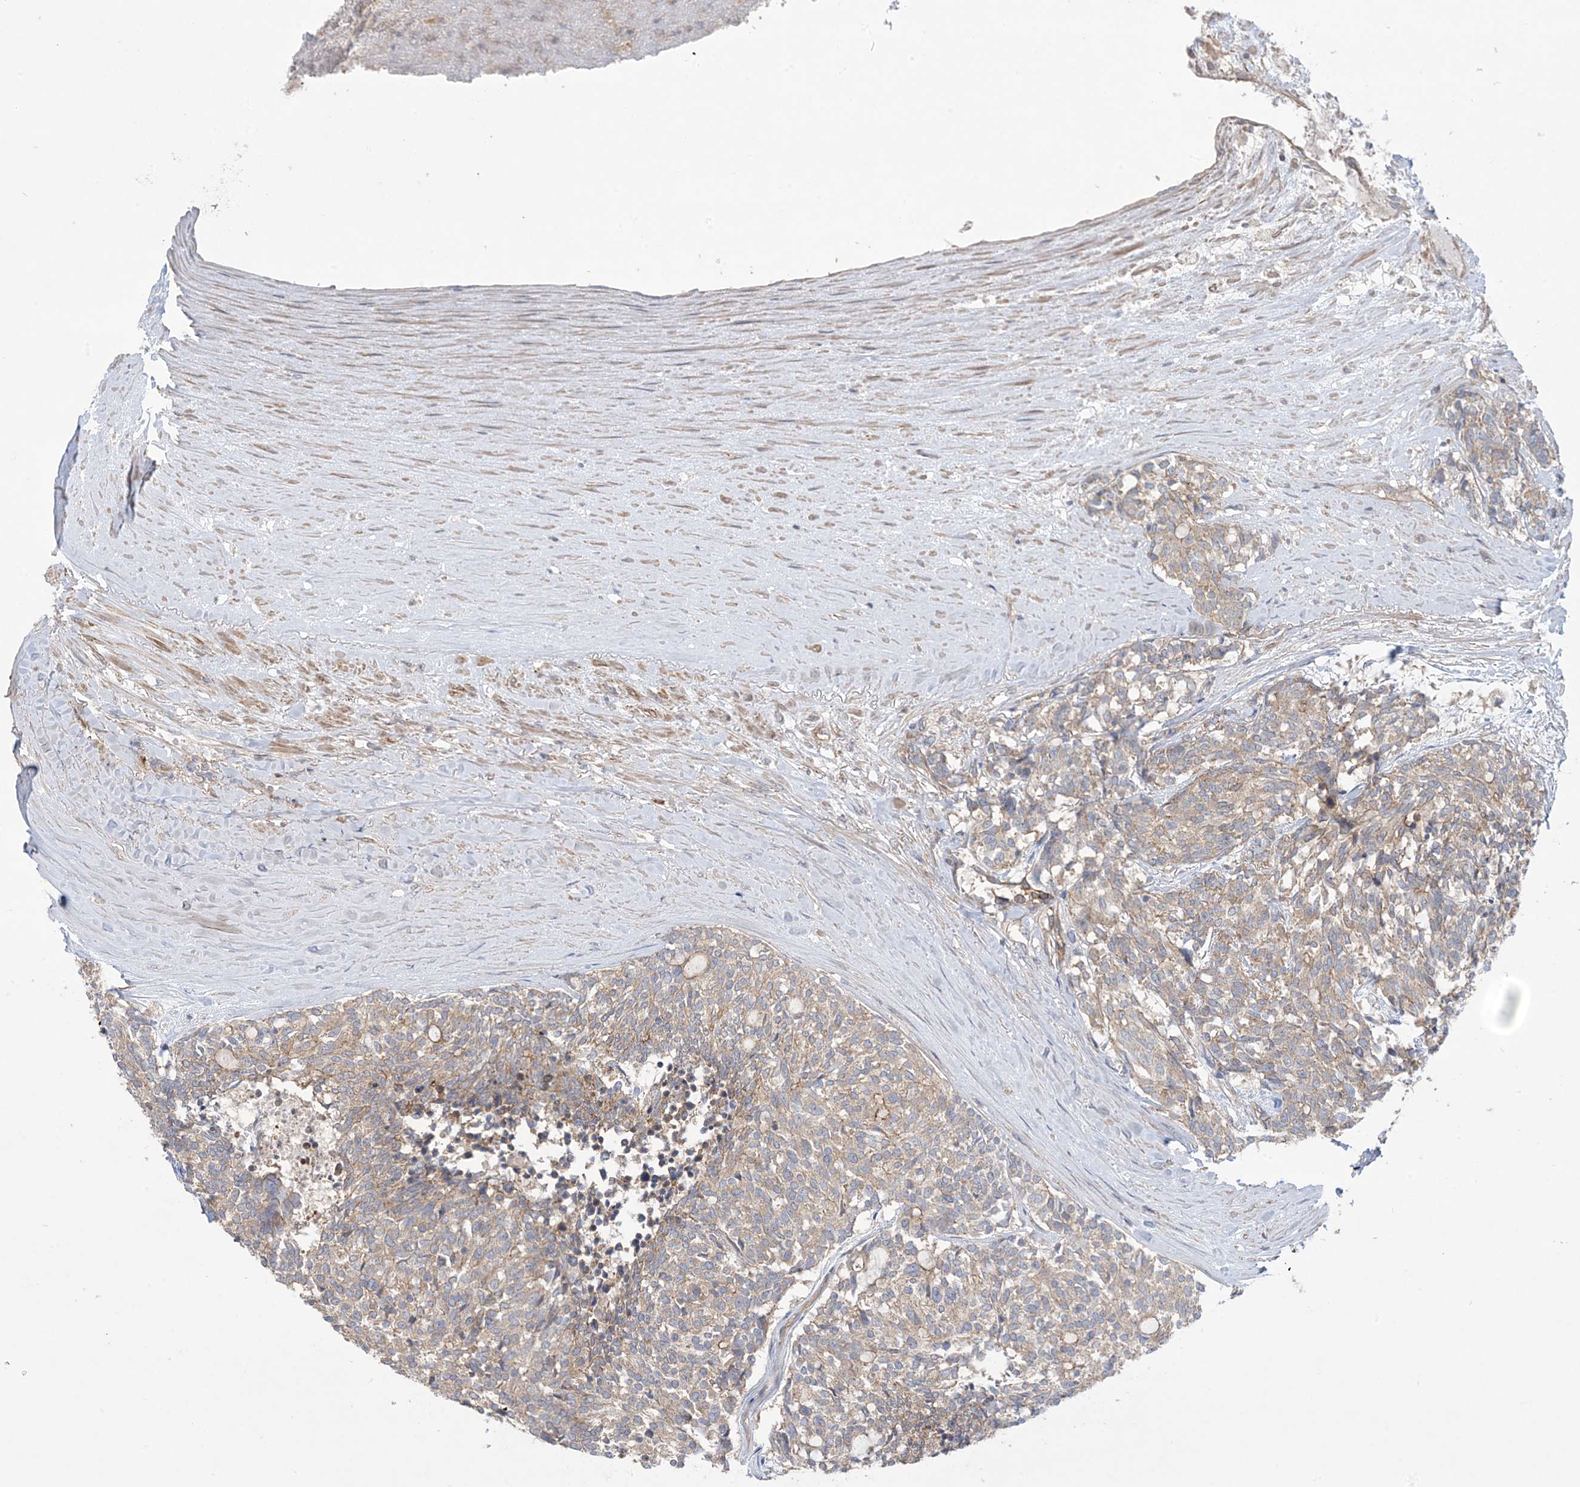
{"staining": {"intensity": "weak", "quantity": "25%-75%", "location": "cytoplasmic/membranous"}, "tissue": "carcinoid", "cell_type": "Tumor cells", "image_type": "cancer", "snomed": [{"axis": "morphology", "description": "Carcinoid, malignant, NOS"}, {"axis": "topography", "description": "Pancreas"}], "caption": "Weak cytoplasmic/membranous expression is identified in about 25%-75% of tumor cells in carcinoid.", "gene": "CCNY", "patient": {"sex": "female", "age": 54}}